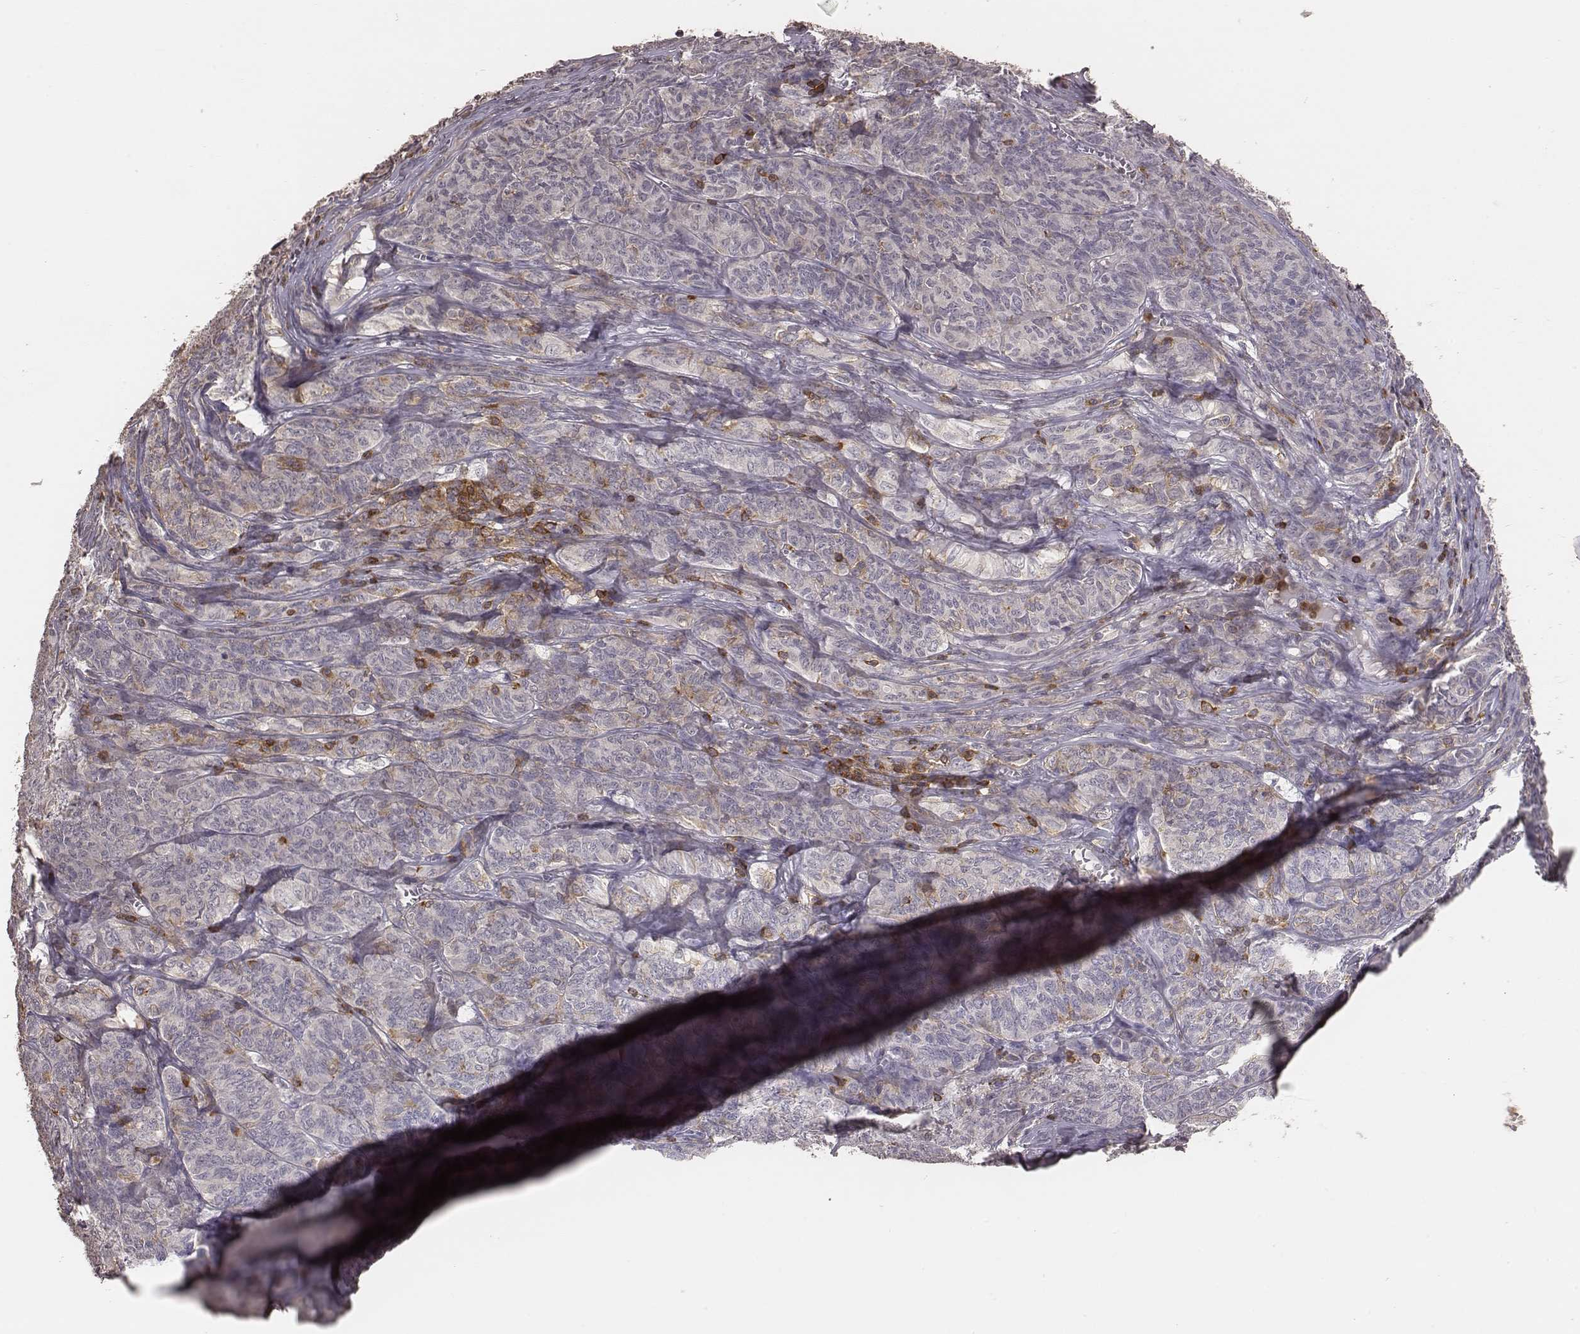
{"staining": {"intensity": "negative", "quantity": "none", "location": "none"}, "tissue": "ovarian cancer", "cell_type": "Tumor cells", "image_type": "cancer", "snomed": [{"axis": "morphology", "description": "Carcinoma, endometroid"}, {"axis": "topography", "description": "Ovary"}], "caption": "A high-resolution photomicrograph shows immunohistochemistry (IHC) staining of ovarian cancer (endometroid carcinoma), which reveals no significant expression in tumor cells.", "gene": "PILRA", "patient": {"sex": "female", "age": 80}}